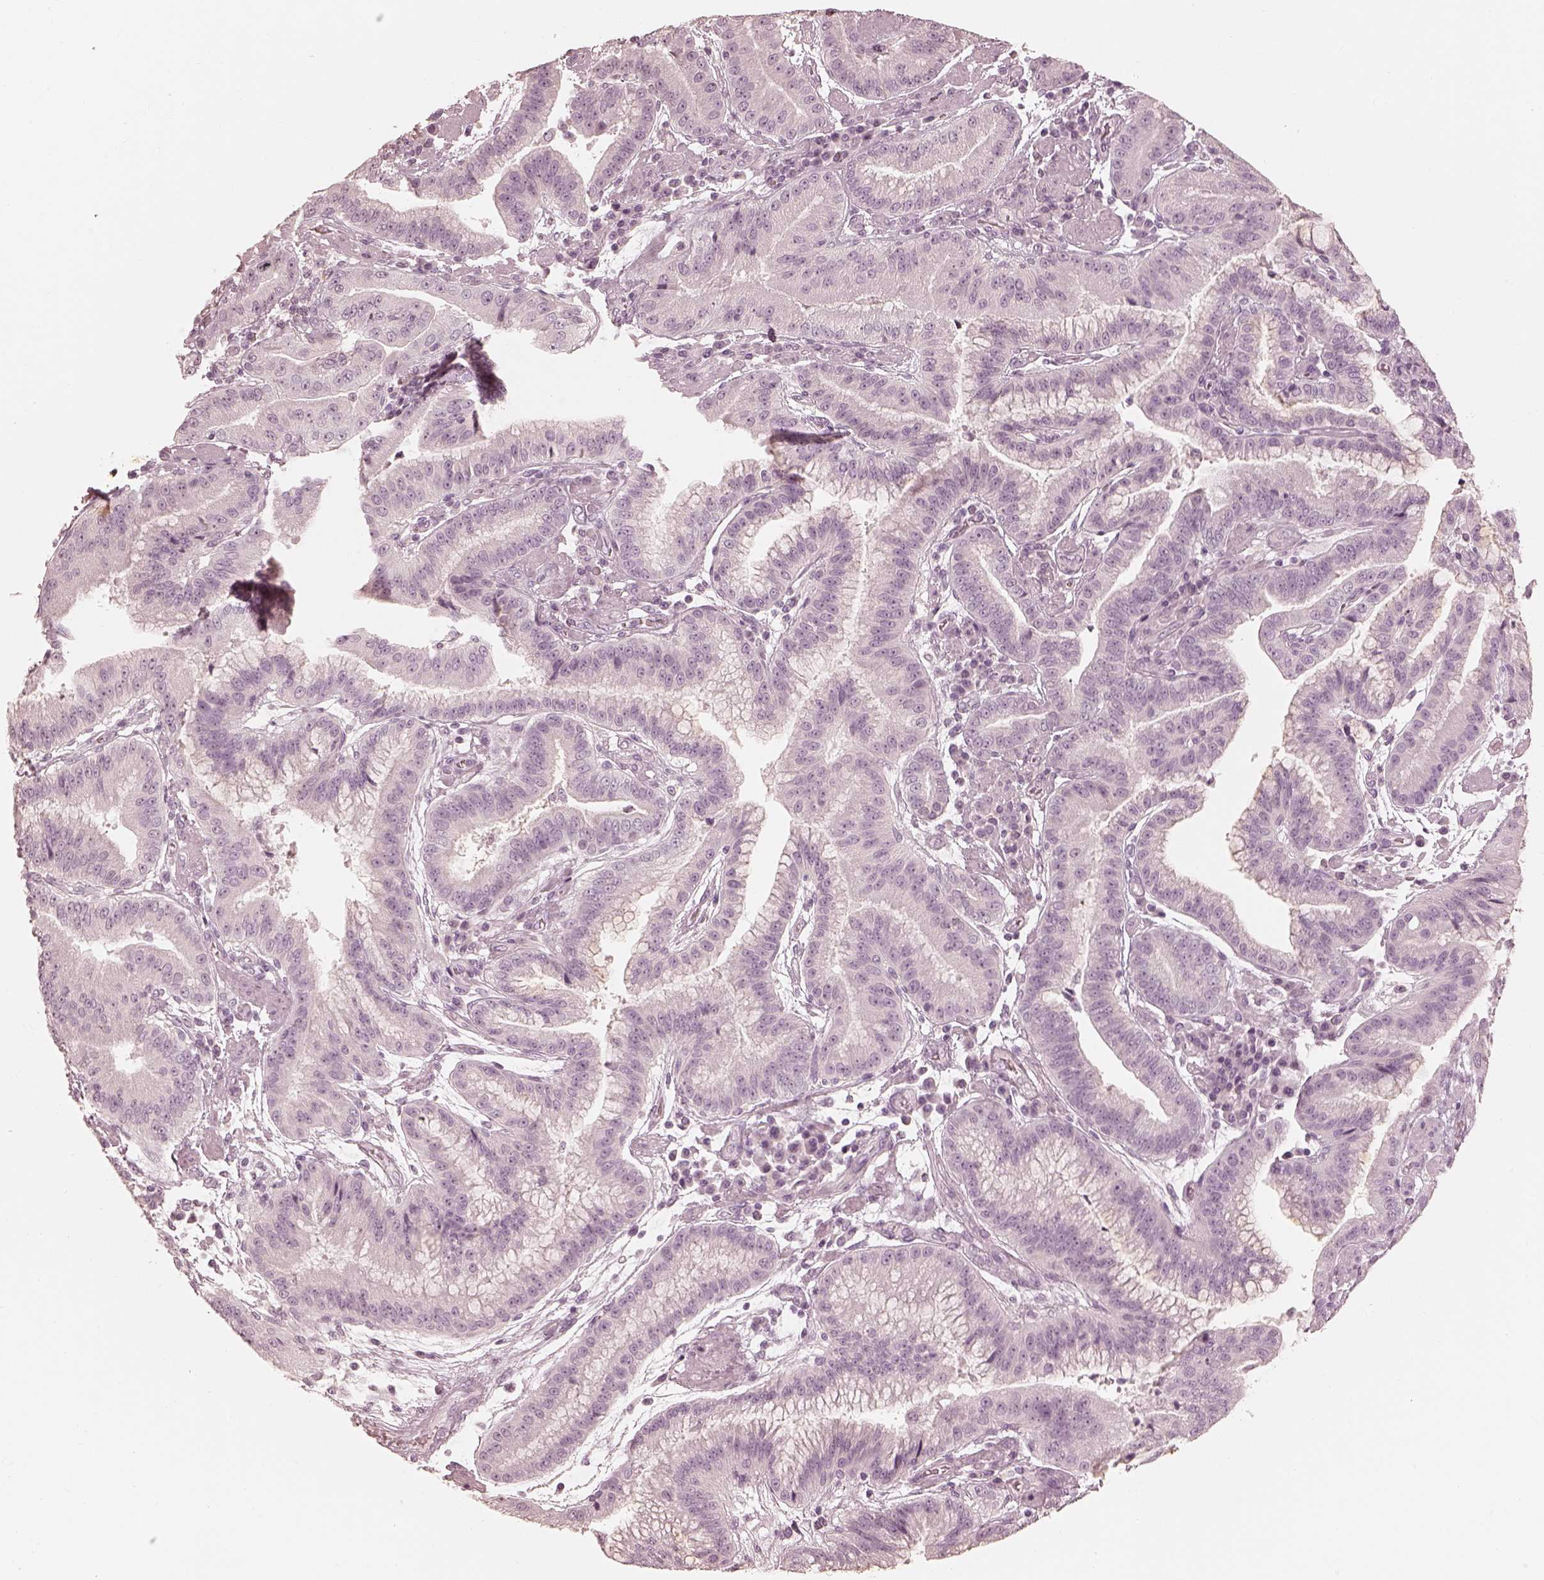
{"staining": {"intensity": "negative", "quantity": "none", "location": "none"}, "tissue": "stomach cancer", "cell_type": "Tumor cells", "image_type": "cancer", "snomed": [{"axis": "morphology", "description": "Adenocarcinoma, NOS"}, {"axis": "topography", "description": "Stomach"}], "caption": "High power microscopy photomicrograph of an immunohistochemistry image of adenocarcinoma (stomach), revealing no significant positivity in tumor cells. (DAB (3,3'-diaminobenzidine) immunohistochemistry (IHC), high magnification).", "gene": "CALR3", "patient": {"sex": "male", "age": 83}}